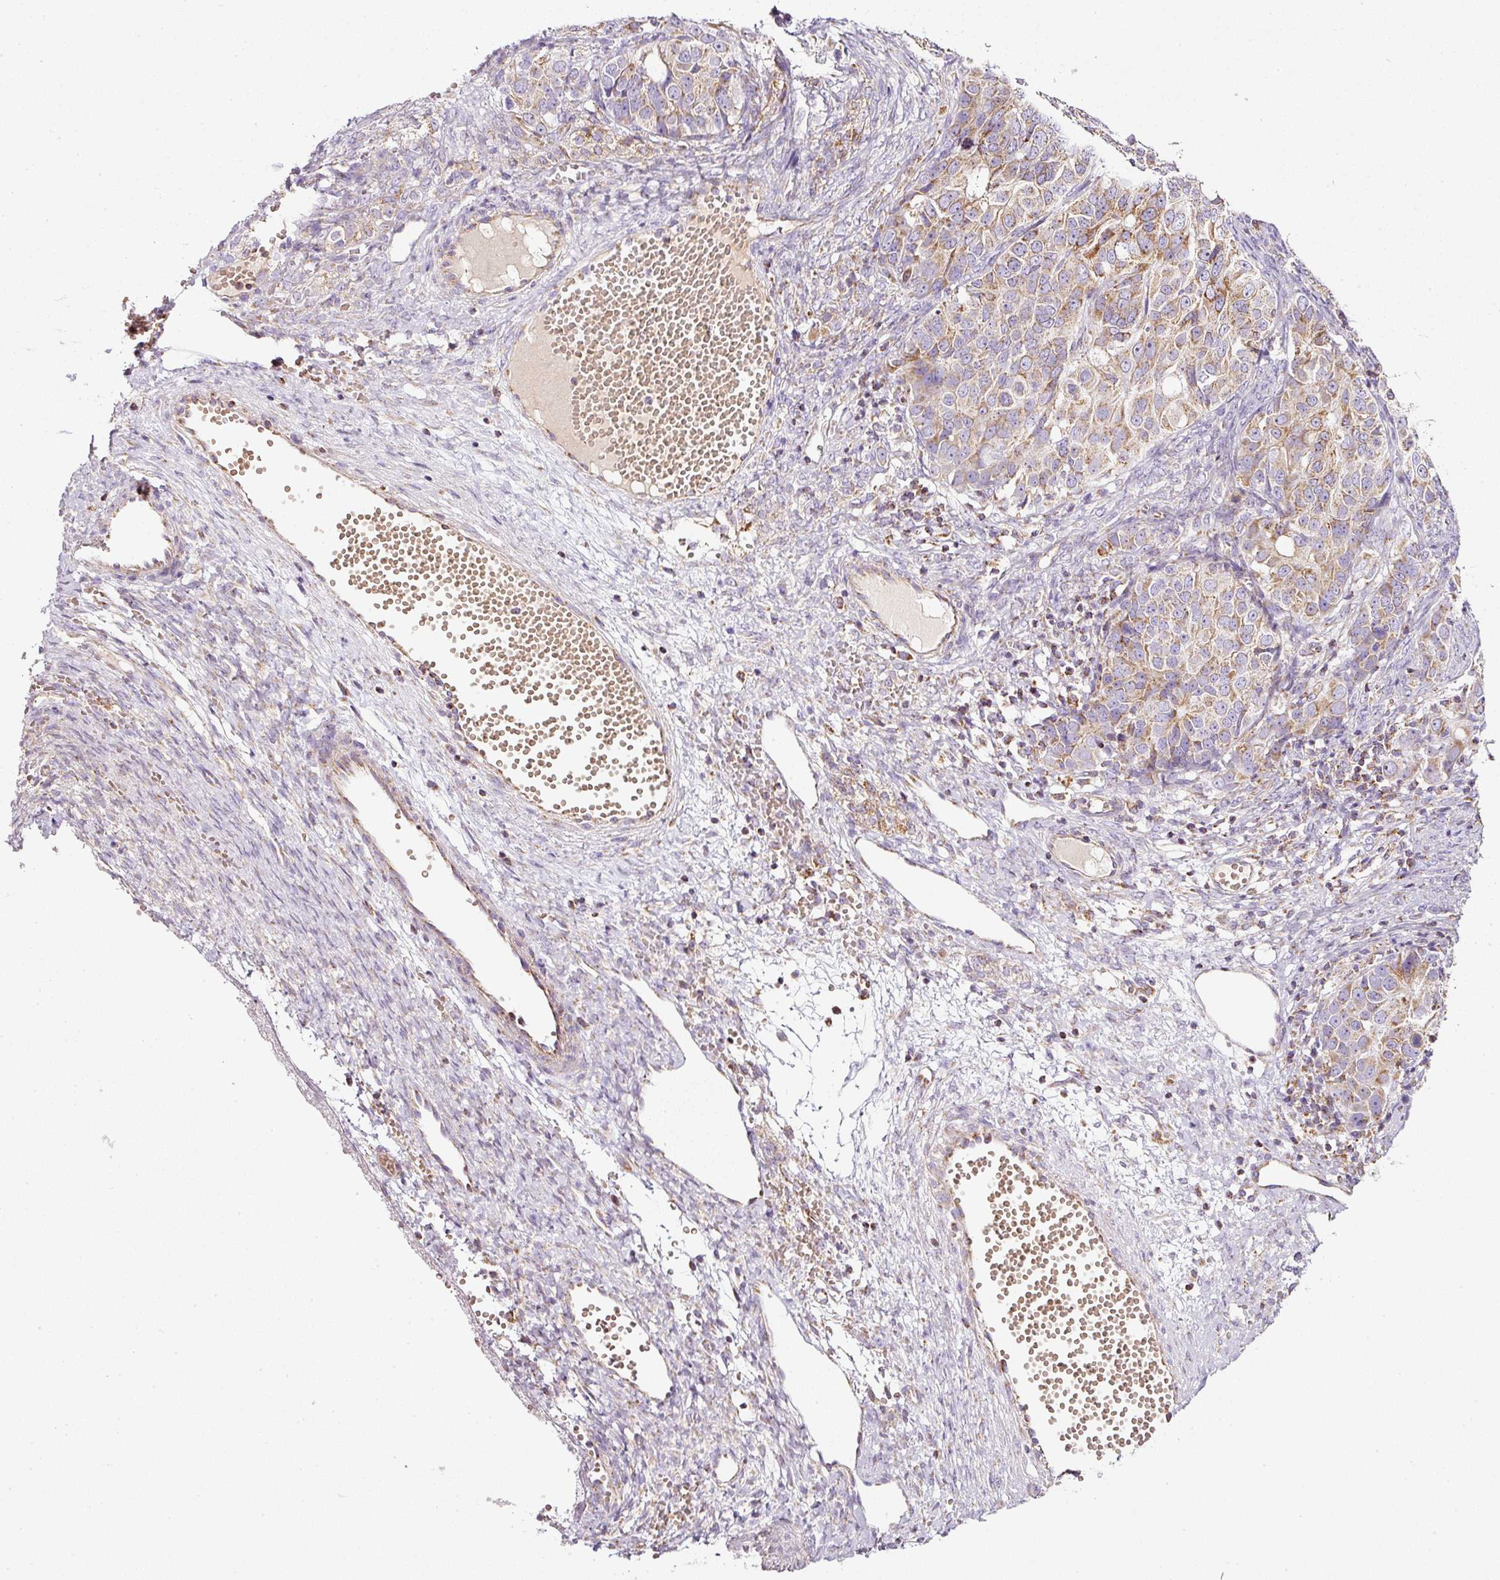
{"staining": {"intensity": "moderate", "quantity": "25%-75%", "location": "cytoplasmic/membranous"}, "tissue": "ovarian cancer", "cell_type": "Tumor cells", "image_type": "cancer", "snomed": [{"axis": "morphology", "description": "Carcinoma, endometroid"}, {"axis": "topography", "description": "Ovary"}], "caption": "Protein analysis of ovarian cancer tissue demonstrates moderate cytoplasmic/membranous positivity in about 25%-75% of tumor cells.", "gene": "SDHA", "patient": {"sex": "female", "age": 51}}